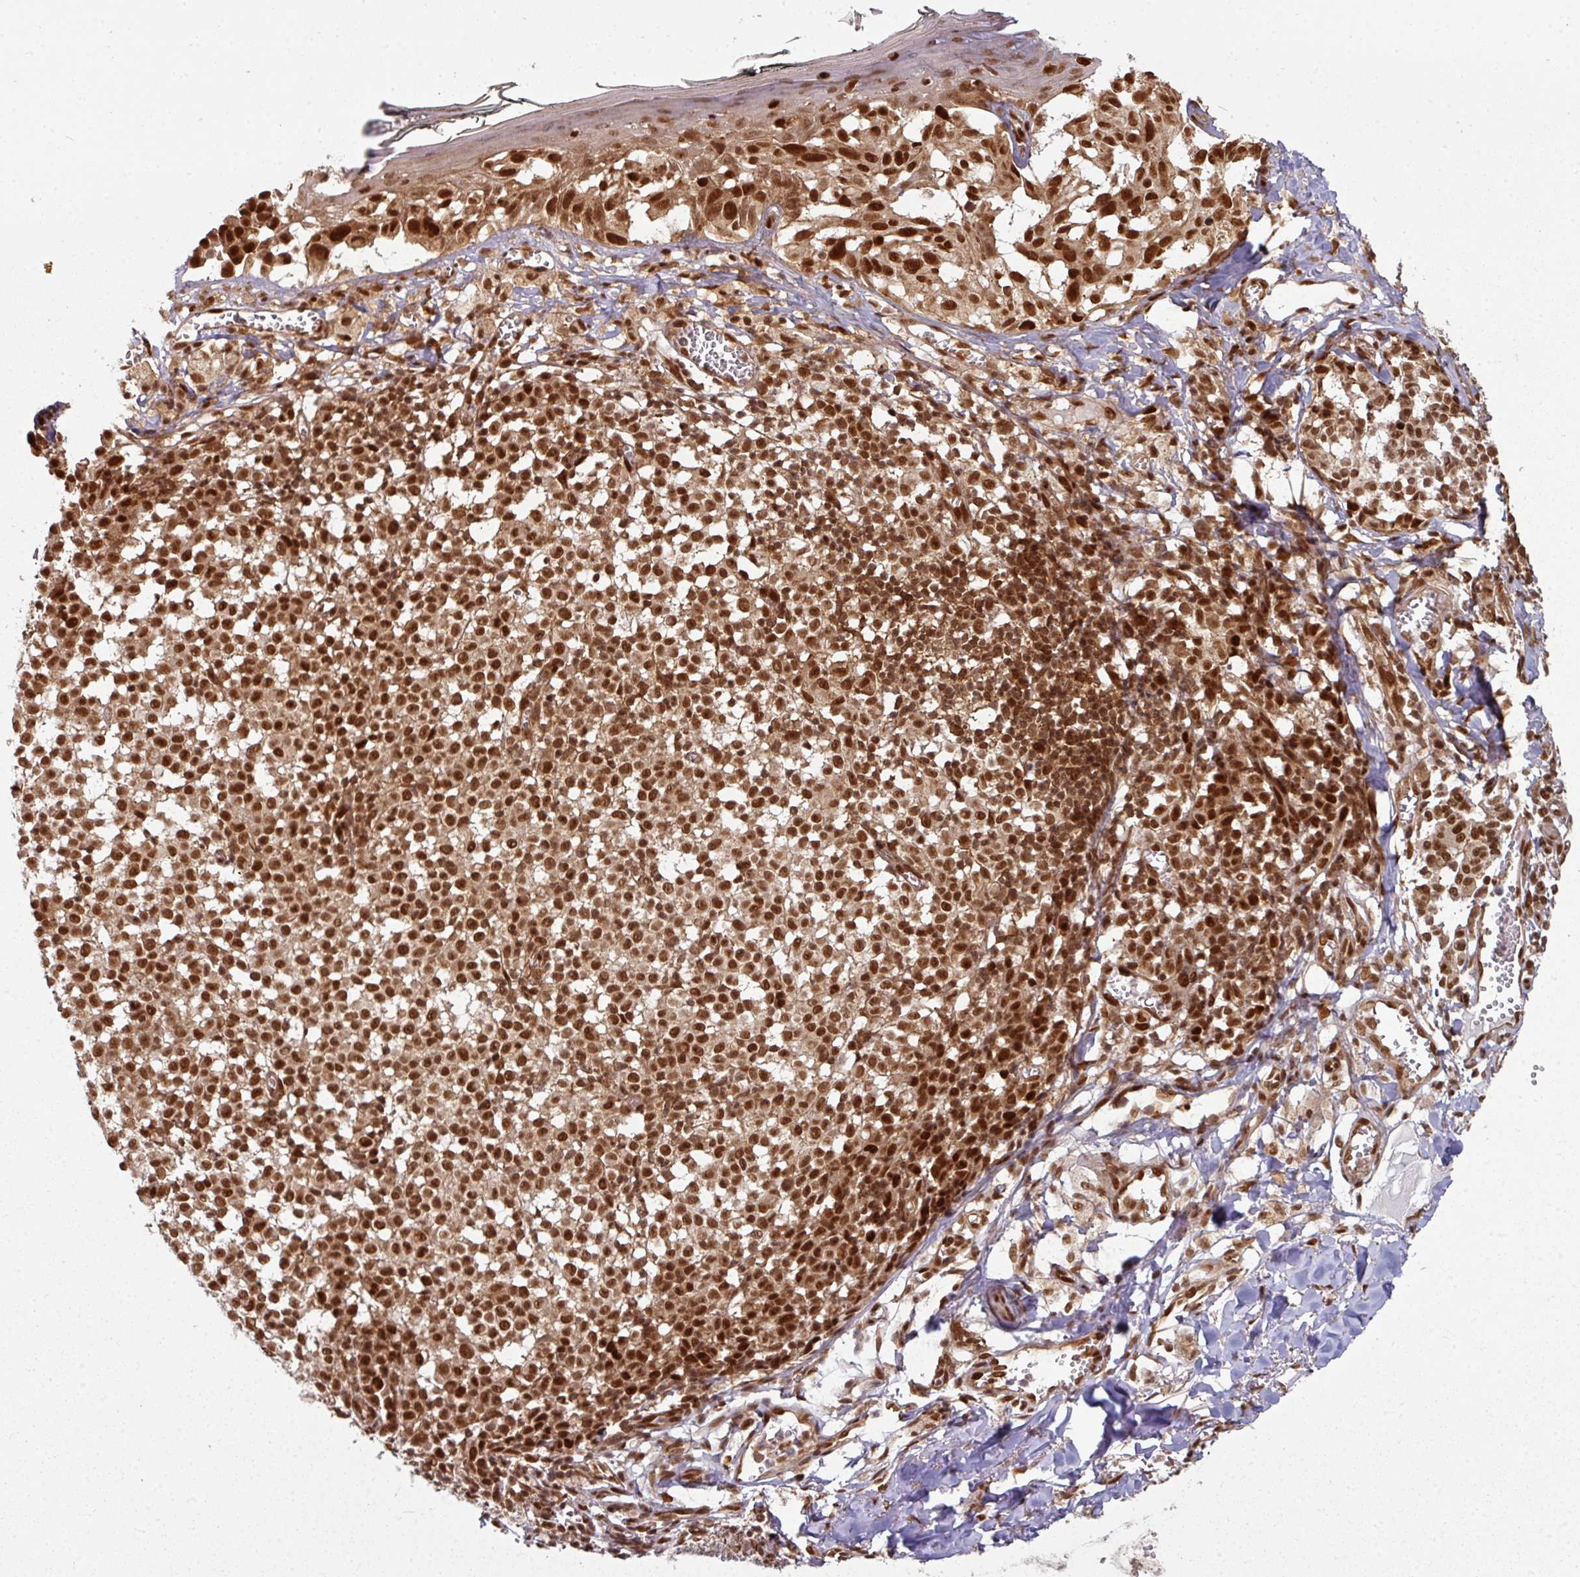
{"staining": {"intensity": "strong", "quantity": ">75%", "location": "nuclear"}, "tissue": "melanoma", "cell_type": "Tumor cells", "image_type": "cancer", "snomed": [{"axis": "morphology", "description": "Malignant melanoma, NOS"}, {"axis": "topography", "description": "Skin"}], "caption": "IHC photomicrograph of neoplastic tissue: malignant melanoma stained using IHC reveals high levels of strong protein expression localized specifically in the nuclear of tumor cells, appearing as a nuclear brown color.", "gene": "SIK3", "patient": {"sex": "female", "age": 43}}